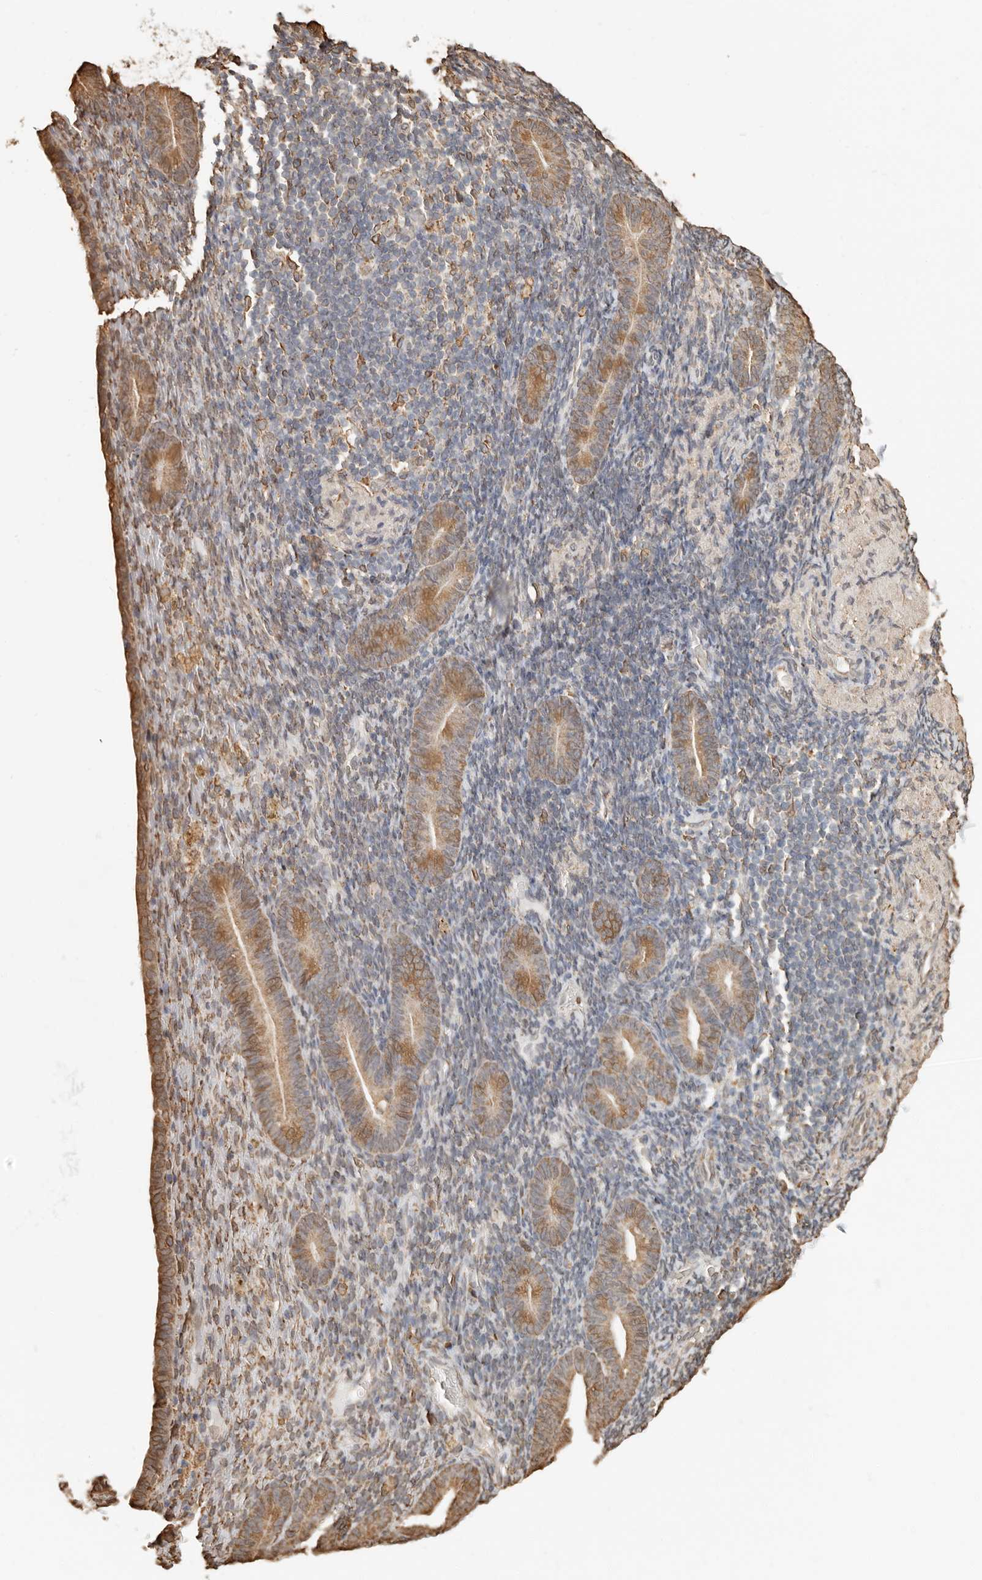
{"staining": {"intensity": "moderate", "quantity": "<25%", "location": "cytoplasmic/membranous"}, "tissue": "endometrium", "cell_type": "Cells in endometrial stroma", "image_type": "normal", "snomed": [{"axis": "morphology", "description": "Normal tissue, NOS"}, {"axis": "topography", "description": "Endometrium"}], "caption": "IHC of benign human endometrium demonstrates low levels of moderate cytoplasmic/membranous positivity in approximately <25% of cells in endometrial stroma.", "gene": "ARHGEF10L", "patient": {"sex": "female", "age": 51}}